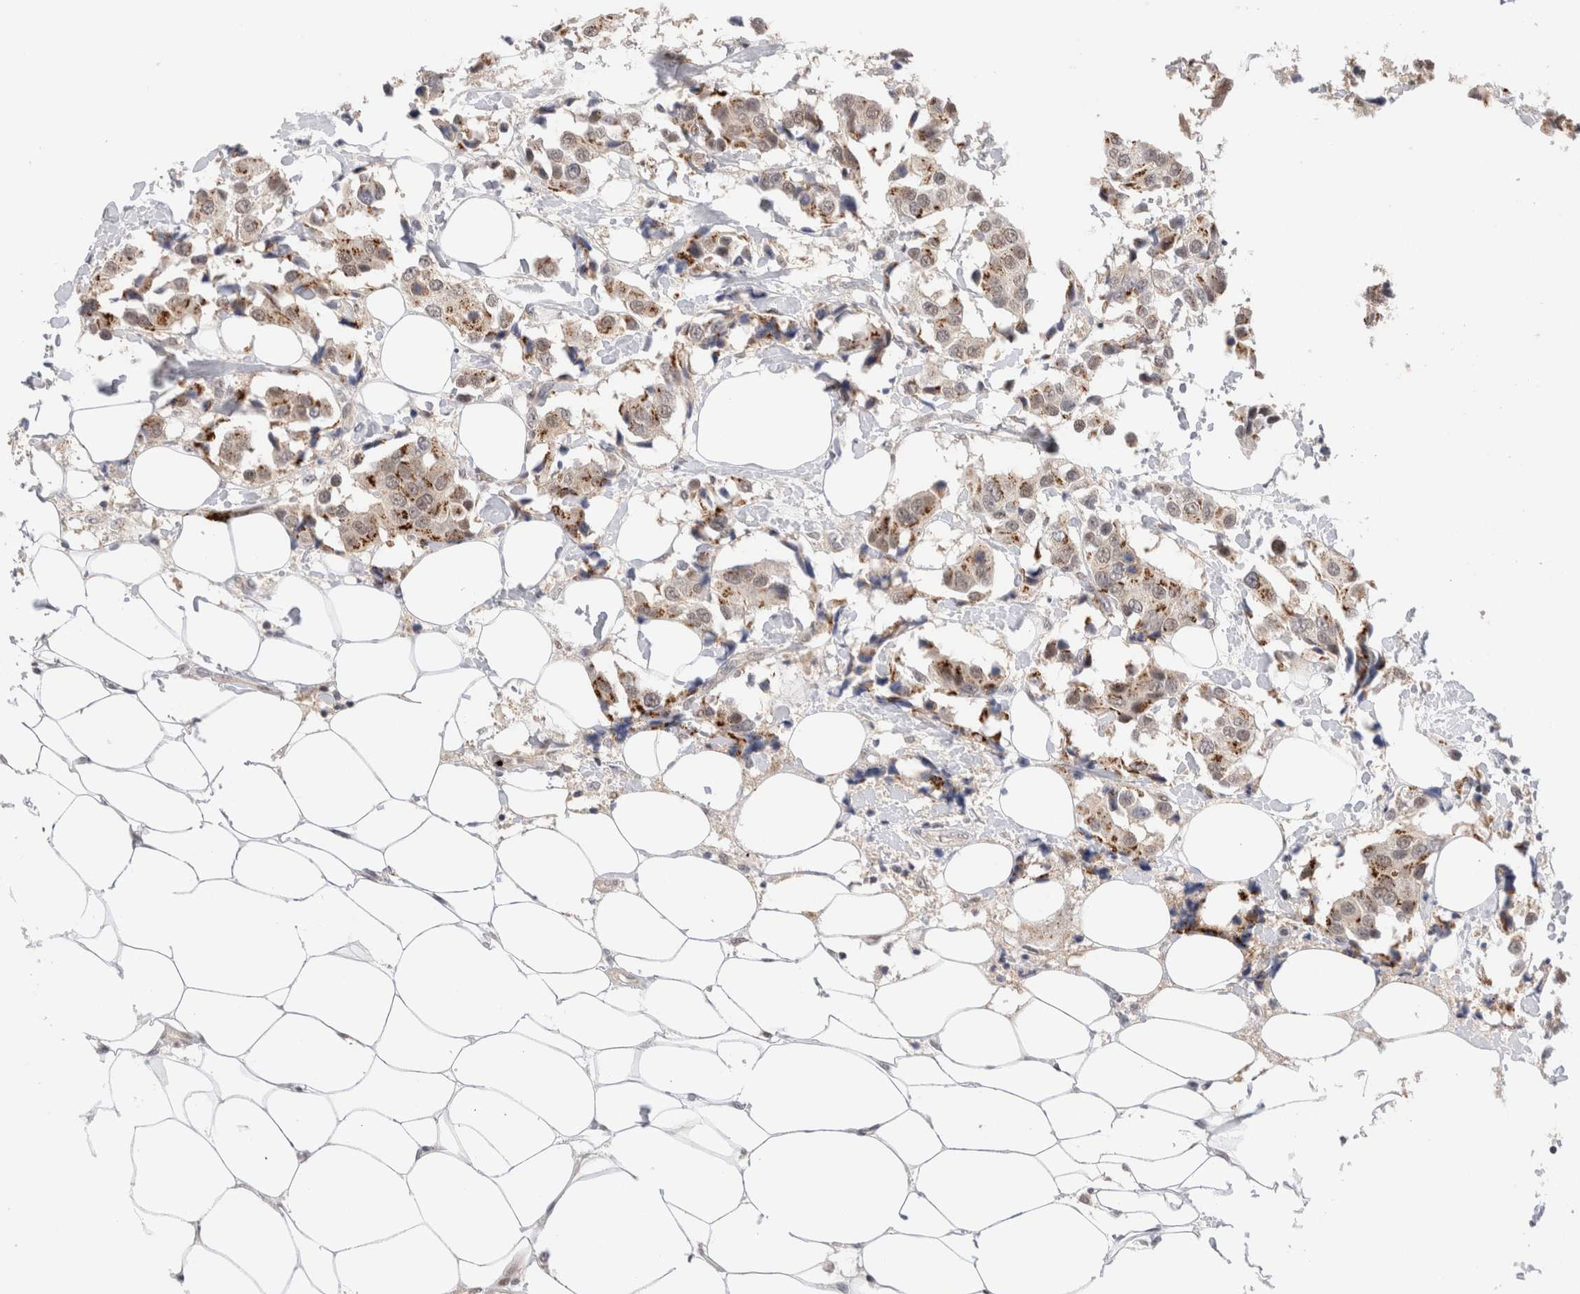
{"staining": {"intensity": "weak", "quantity": ">75%", "location": "cytoplasmic/membranous"}, "tissue": "breast cancer", "cell_type": "Tumor cells", "image_type": "cancer", "snomed": [{"axis": "morphology", "description": "Normal tissue, NOS"}, {"axis": "morphology", "description": "Duct carcinoma"}, {"axis": "topography", "description": "Breast"}], "caption": "This photomicrograph demonstrates IHC staining of infiltrating ductal carcinoma (breast), with low weak cytoplasmic/membranous staining in approximately >75% of tumor cells.", "gene": "VPS28", "patient": {"sex": "female", "age": 39}}